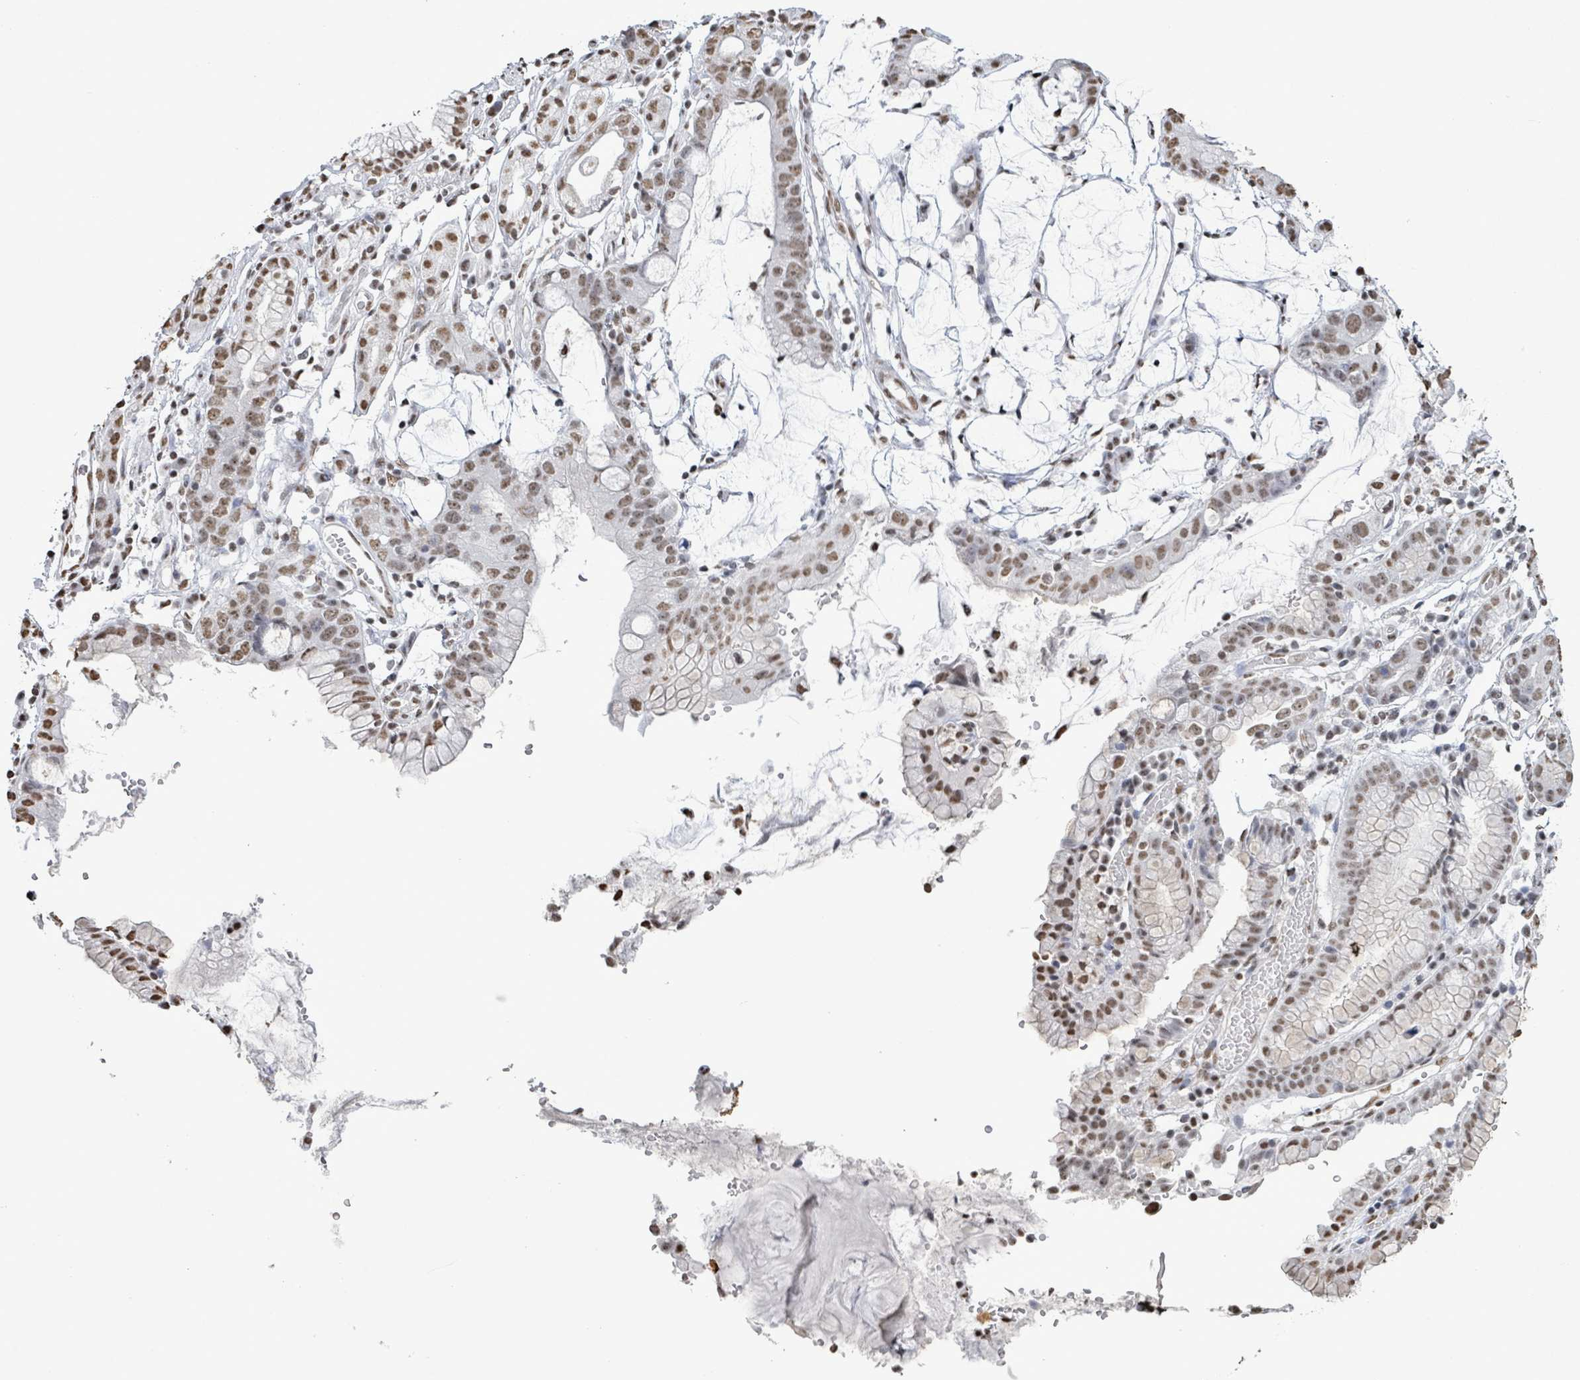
{"staining": {"intensity": "weak", "quantity": ">75%", "location": "nuclear"}, "tissue": "stomach cancer", "cell_type": "Tumor cells", "image_type": "cancer", "snomed": [{"axis": "morphology", "description": "Adenocarcinoma, NOS"}, {"axis": "topography", "description": "Stomach"}], "caption": "A low amount of weak nuclear staining is present in about >75% of tumor cells in adenocarcinoma (stomach) tissue.", "gene": "SAMD14", "patient": {"sex": "male", "age": 55}}